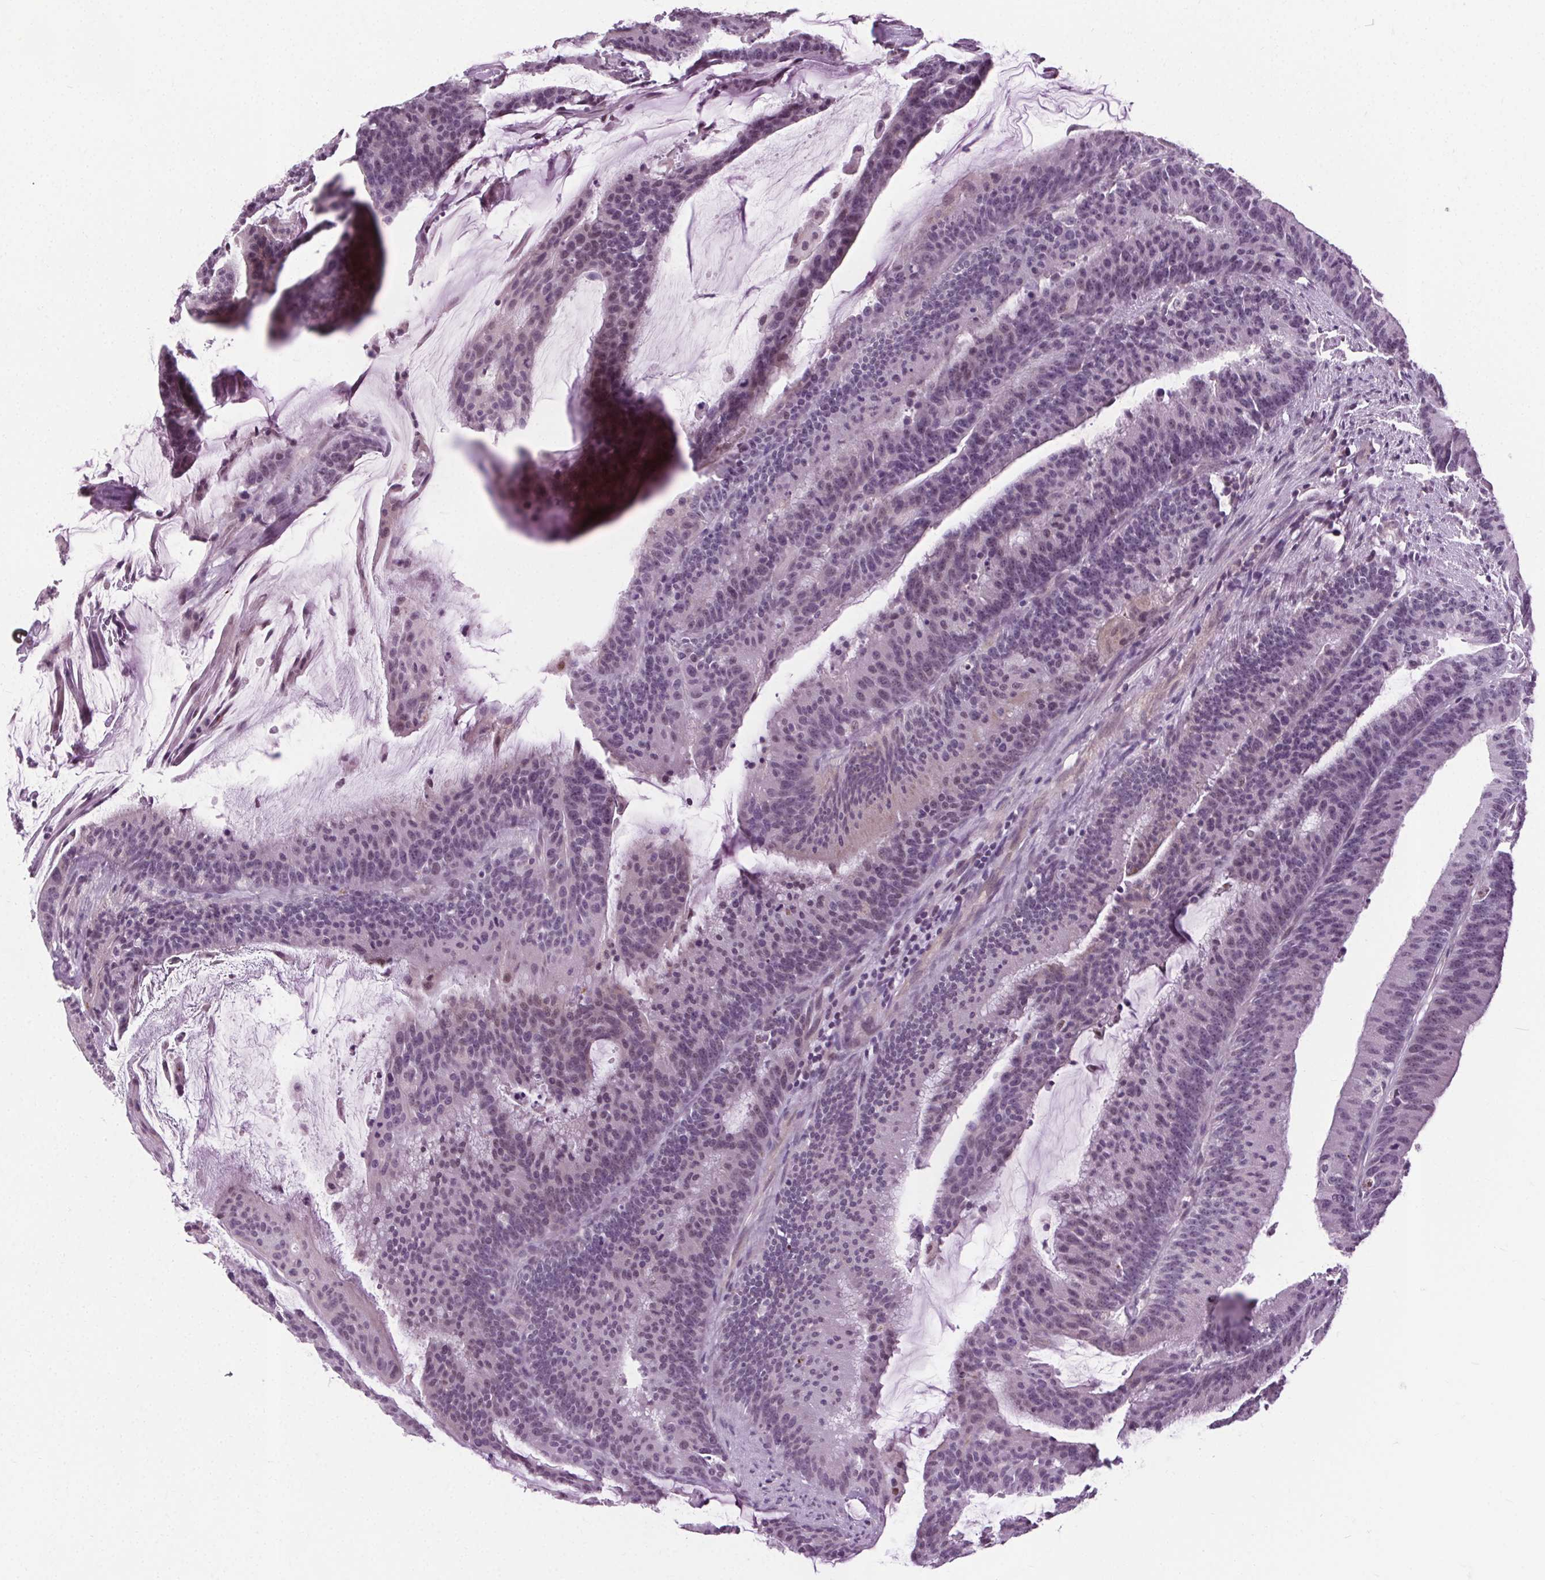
{"staining": {"intensity": "negative", "quantity": "none", "location": "none"}, "tissue": "colorectal cancer", "cell_type": "Tumor cells", "image_type": "cancer", "snomed": [{"axis": "morphology", "description": "Adenocarcinoma, NOS"}, {"axis": "topography", "description": "Colon"}], "caption": "This image is of colorectal cancer stained with immunohistochemistry to label a protein in brown with the nuclei are counter-stained blue. There is no expression in tumor cells.", "gene": "CEBPA", "patient": {"sex": "female", "age": 78}}